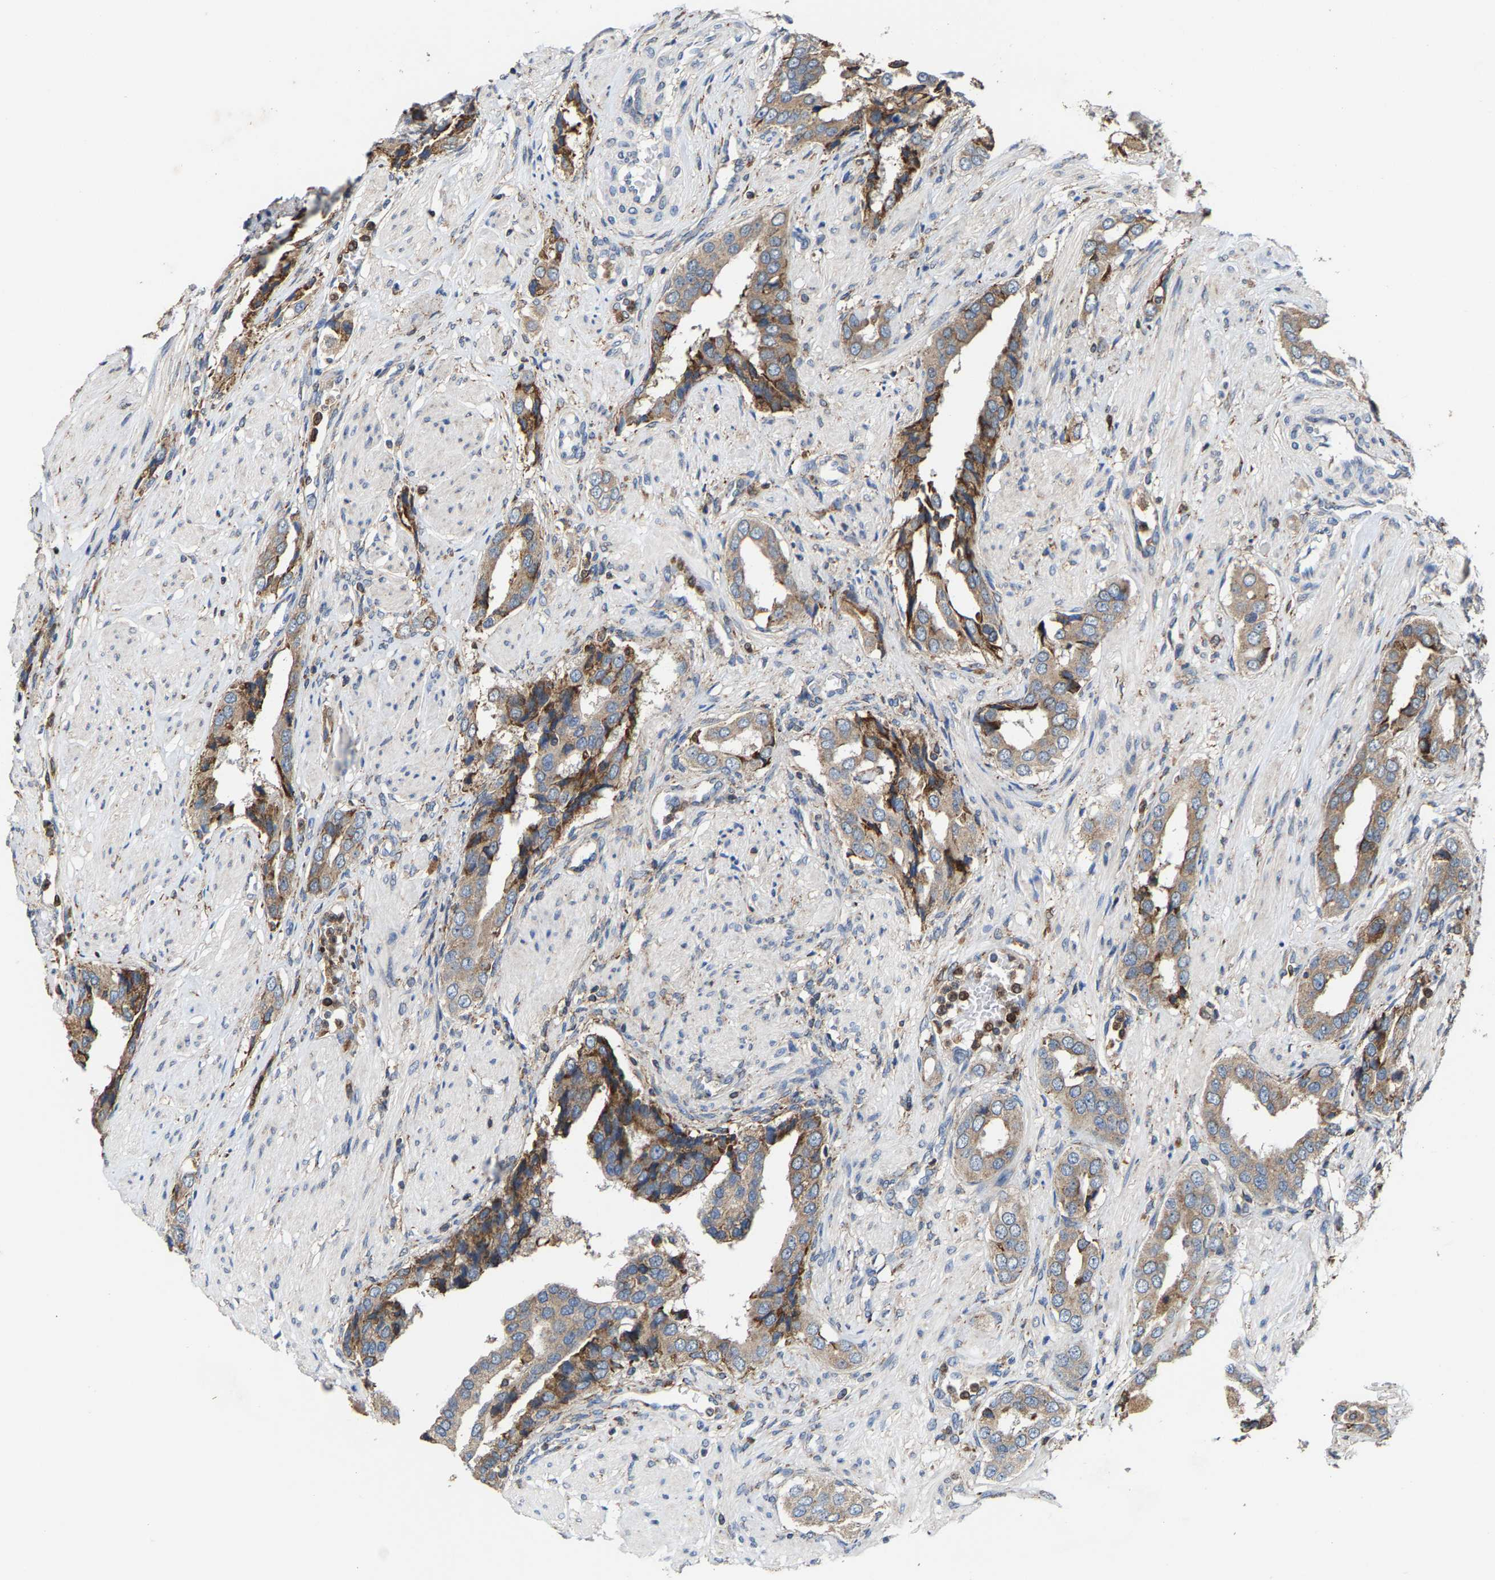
{"staining": {"intensity": "moderate", "quantity": ">75%", "location": "cytoplasmic/membranous"}, "tissue": "prostate cancer", "cell_type": "Tumor cells", "image_type": "cancer", "snomed": [{"axis": "morphology", "description": "Adenocarcinoma, High grade"}, {"axis": "topography", "description": "Prostate"}], "caption": "This is a histology image of IHC staining of prostate cancer, which shows moderate staining in the cytoplasmic/membranous of tumor cells.", "gene": "FGD3", "patient": {"sex": "male", "age": 52}}